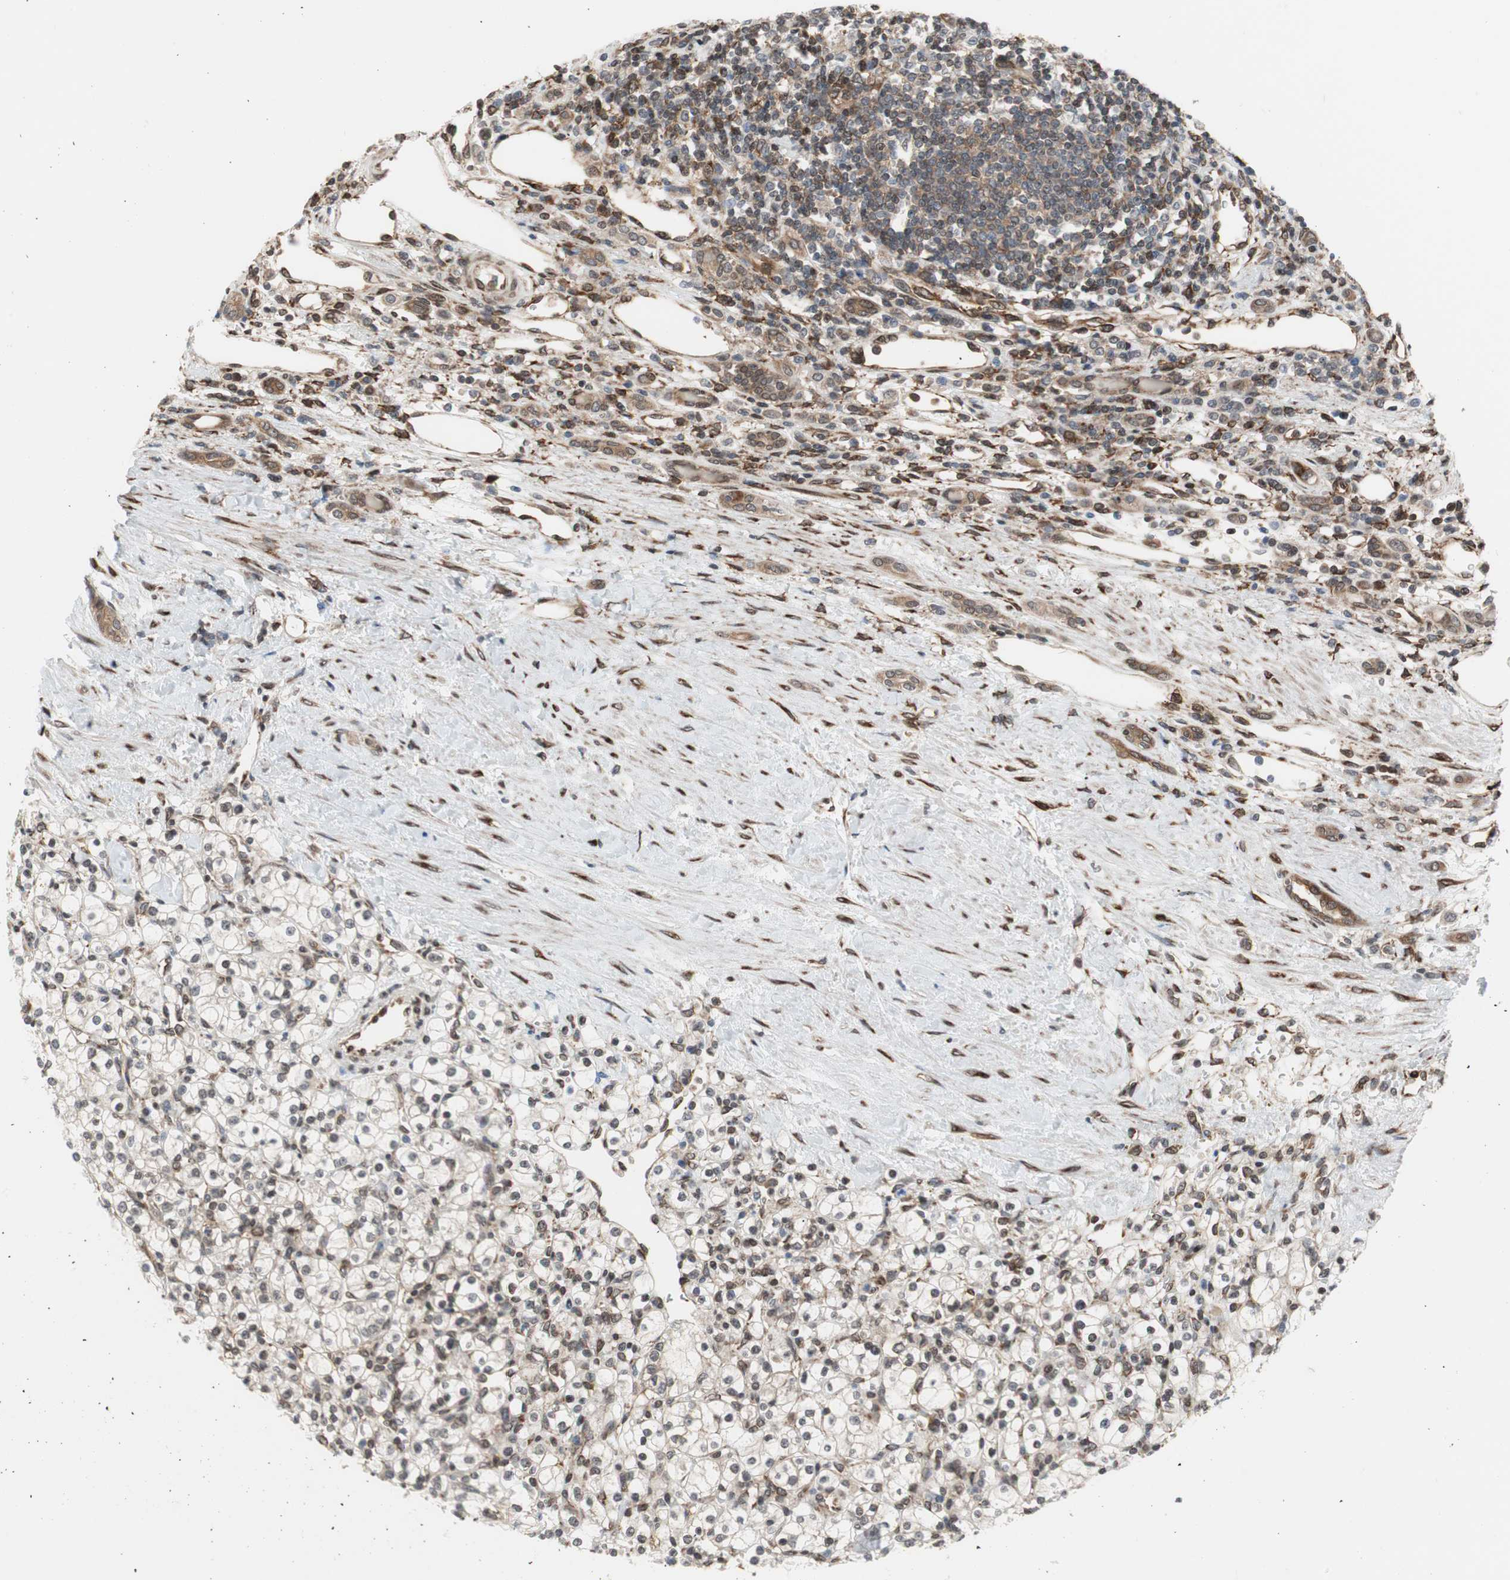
{"staining": {"intensity": "moderate", "quantity": "25%-75%", "location": "cytoplasmic/membranous"}, "tissue": "renal cancer", "cell_type": "Tumor cells", "image_type": "cancer", "snomed": [{"axis": "morphology", "description": "Normal tissue, NOS"}, {"axis": "morphology", "description": "Adenocarcinoma, NOS"}, {"axis": "topography", "description": "Kidney"}], "caption": "Human renal cancer stained with a protein marker reveals moderate staining in tumor cells.", "gene": "ZNF512B", "patient": {"sex": "female", "age": 55}}